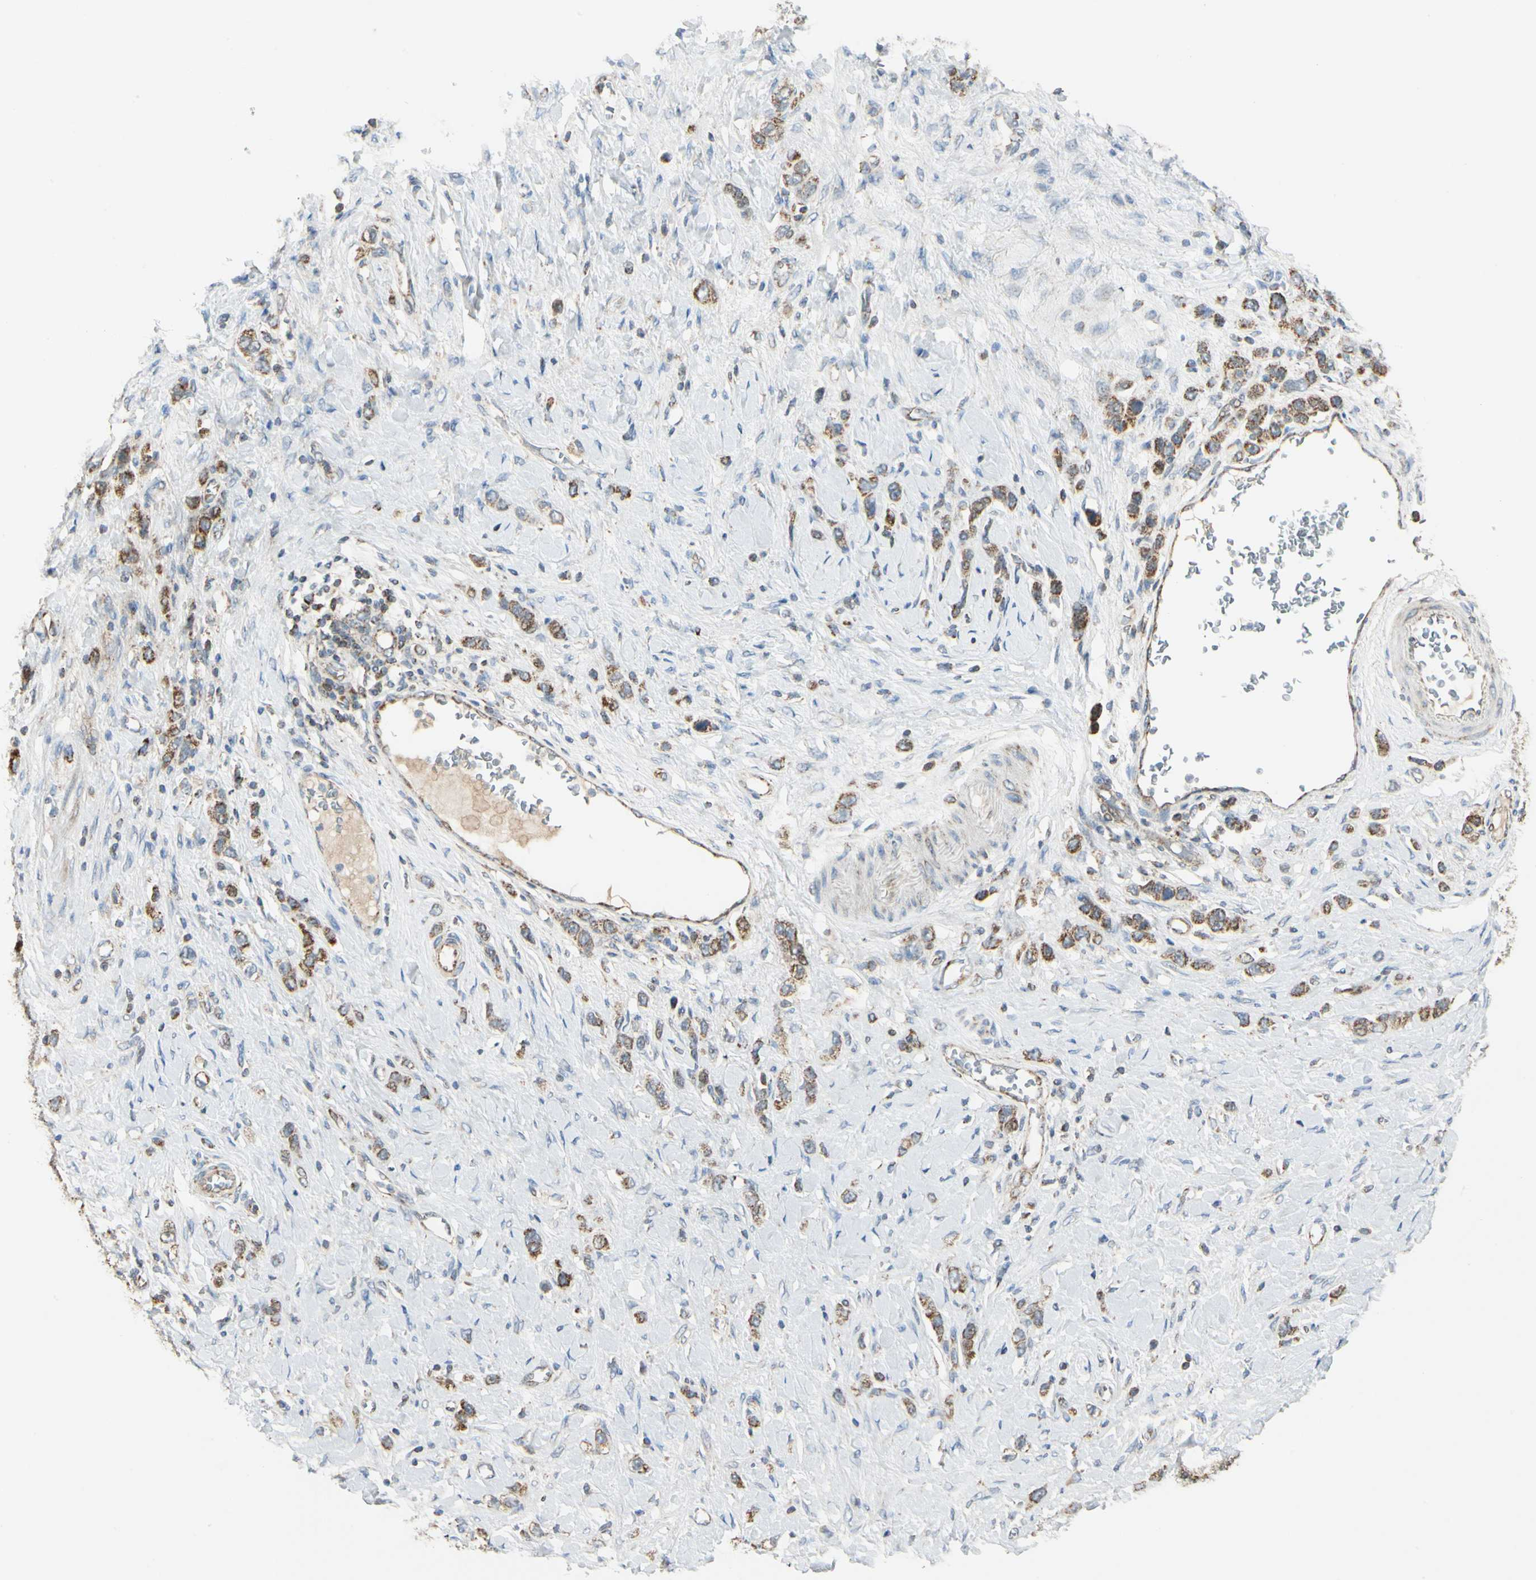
{"staining": {"intensity": "strong", "quantity": ">75%", "location": "cytoplasmic/membranous"}, "tissue": "stomach cancer", "cell_type": "Tumor cells", "image_type": "cancer", "snomed": [{"axis": "morphology", "description": "Normal tissue, NOS"}, {"axis": "morphology", "description": "Adenocarcinoma, NOS"}, {"axis": "topography", "description": "Stomach, upper"}, {"axis": "topography", "description": "Stomach"}], "caption": "Immunohistochemistry (IHC) of stomach cancer reveals high levels of strong cytoplasmic/membranous positivity in about >75% of tumor cells.", "gene": "ANKS6", "patient": {"sex": "female", "age": 65}}